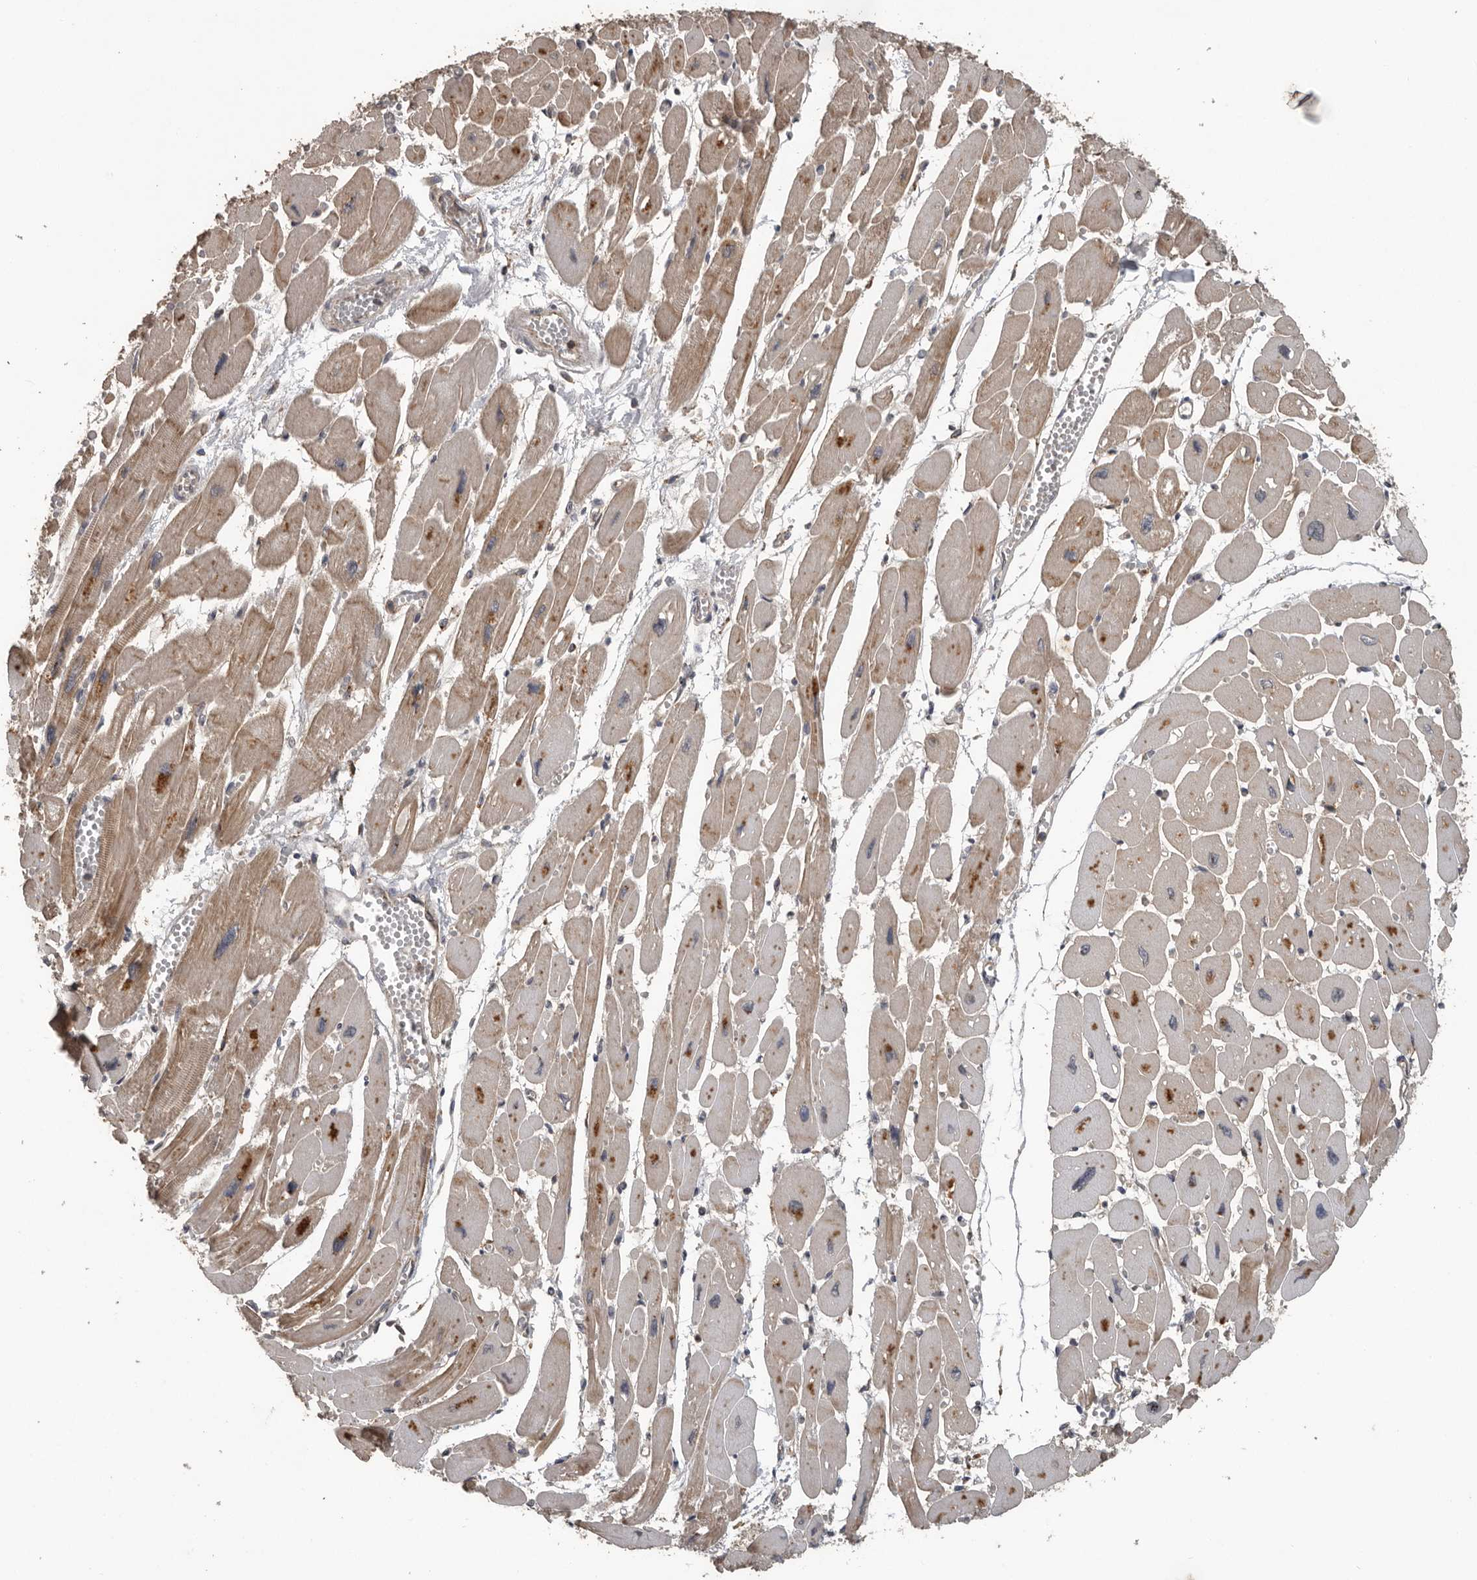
{"staining": {"intensity": "moderate", "quantity": ">75%", "location": "cytoplasmic/membranous"}, "tissue": "heart muscle", "cell_type": "Cardiomyocytes", "image_type": "normal", "snomed": [{"axis": "morphology", "description": "Normal tissue, NOS"}, {"axis": "topography", "description": "Heart"}], "caption": "This is a photomicrograph of immunohistochemistry (IHC) staining of normal heart muscle, which shows moderate staining in the cytoplasmic/membranous of cardiomyocytes.", "gene": "CEP350", "patient": {"sex": "female", "age": 54}}